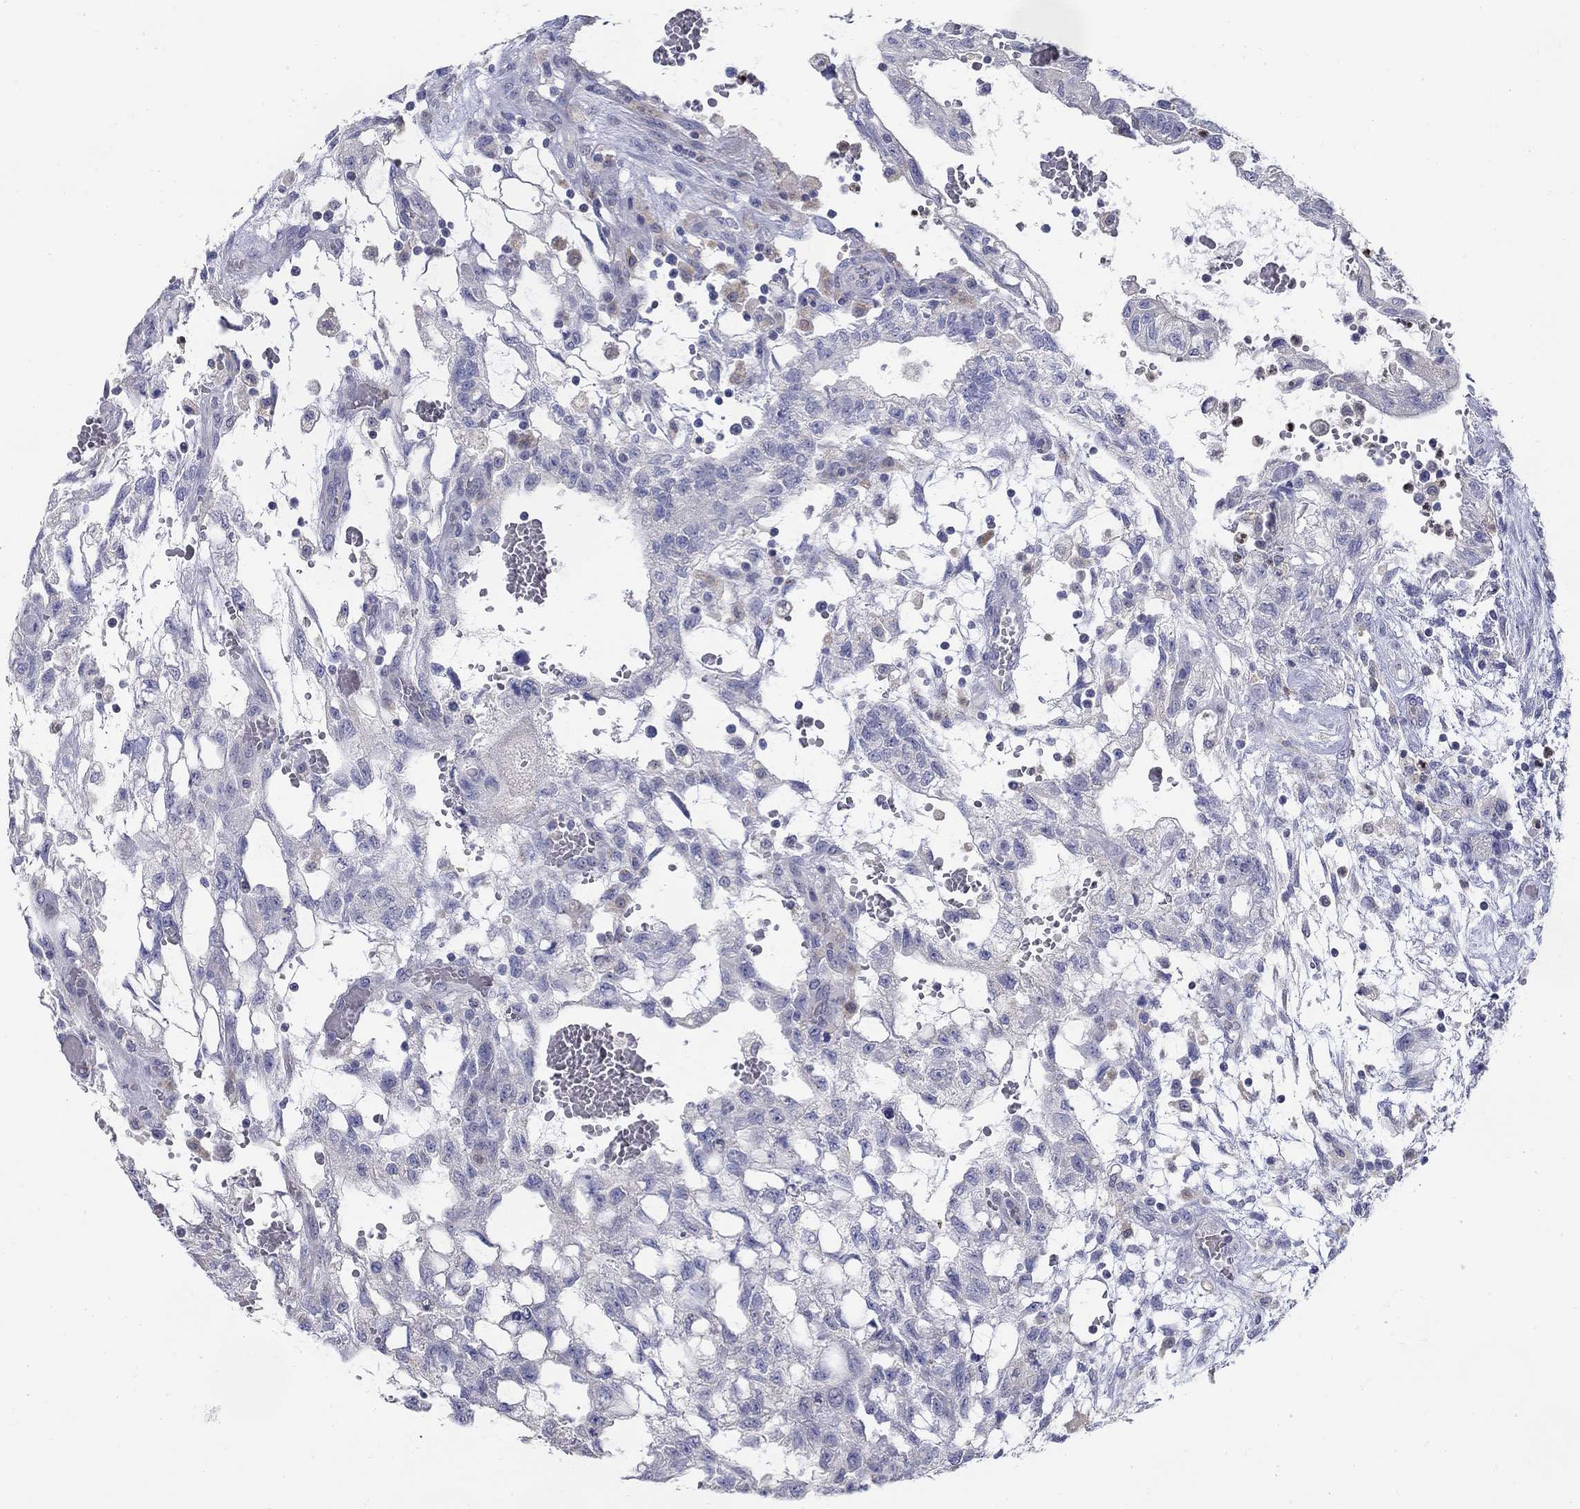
{"staining": {"intensity": "negative", "quantity": "none", "location": "none"}, "tissue": "testis cancer", "cell_type": "Tumor cells", "image_type": "cancer", "snomed": [{"axis": "morphology", "description": "Carcinoma, Embryonal, NOS"}, {"axis": "topography", "description": "Testis"}], "caption": "IHC image of human testis cancer (embryonal carcinoma) stained for a protein (brown), which reveals no staining in tumor cells. (DAB immunohistochemistry (IHC) with hematoxylin counter stain).", "gene": "ABCA4", "patient": {"sex": "male", "age": 32}}